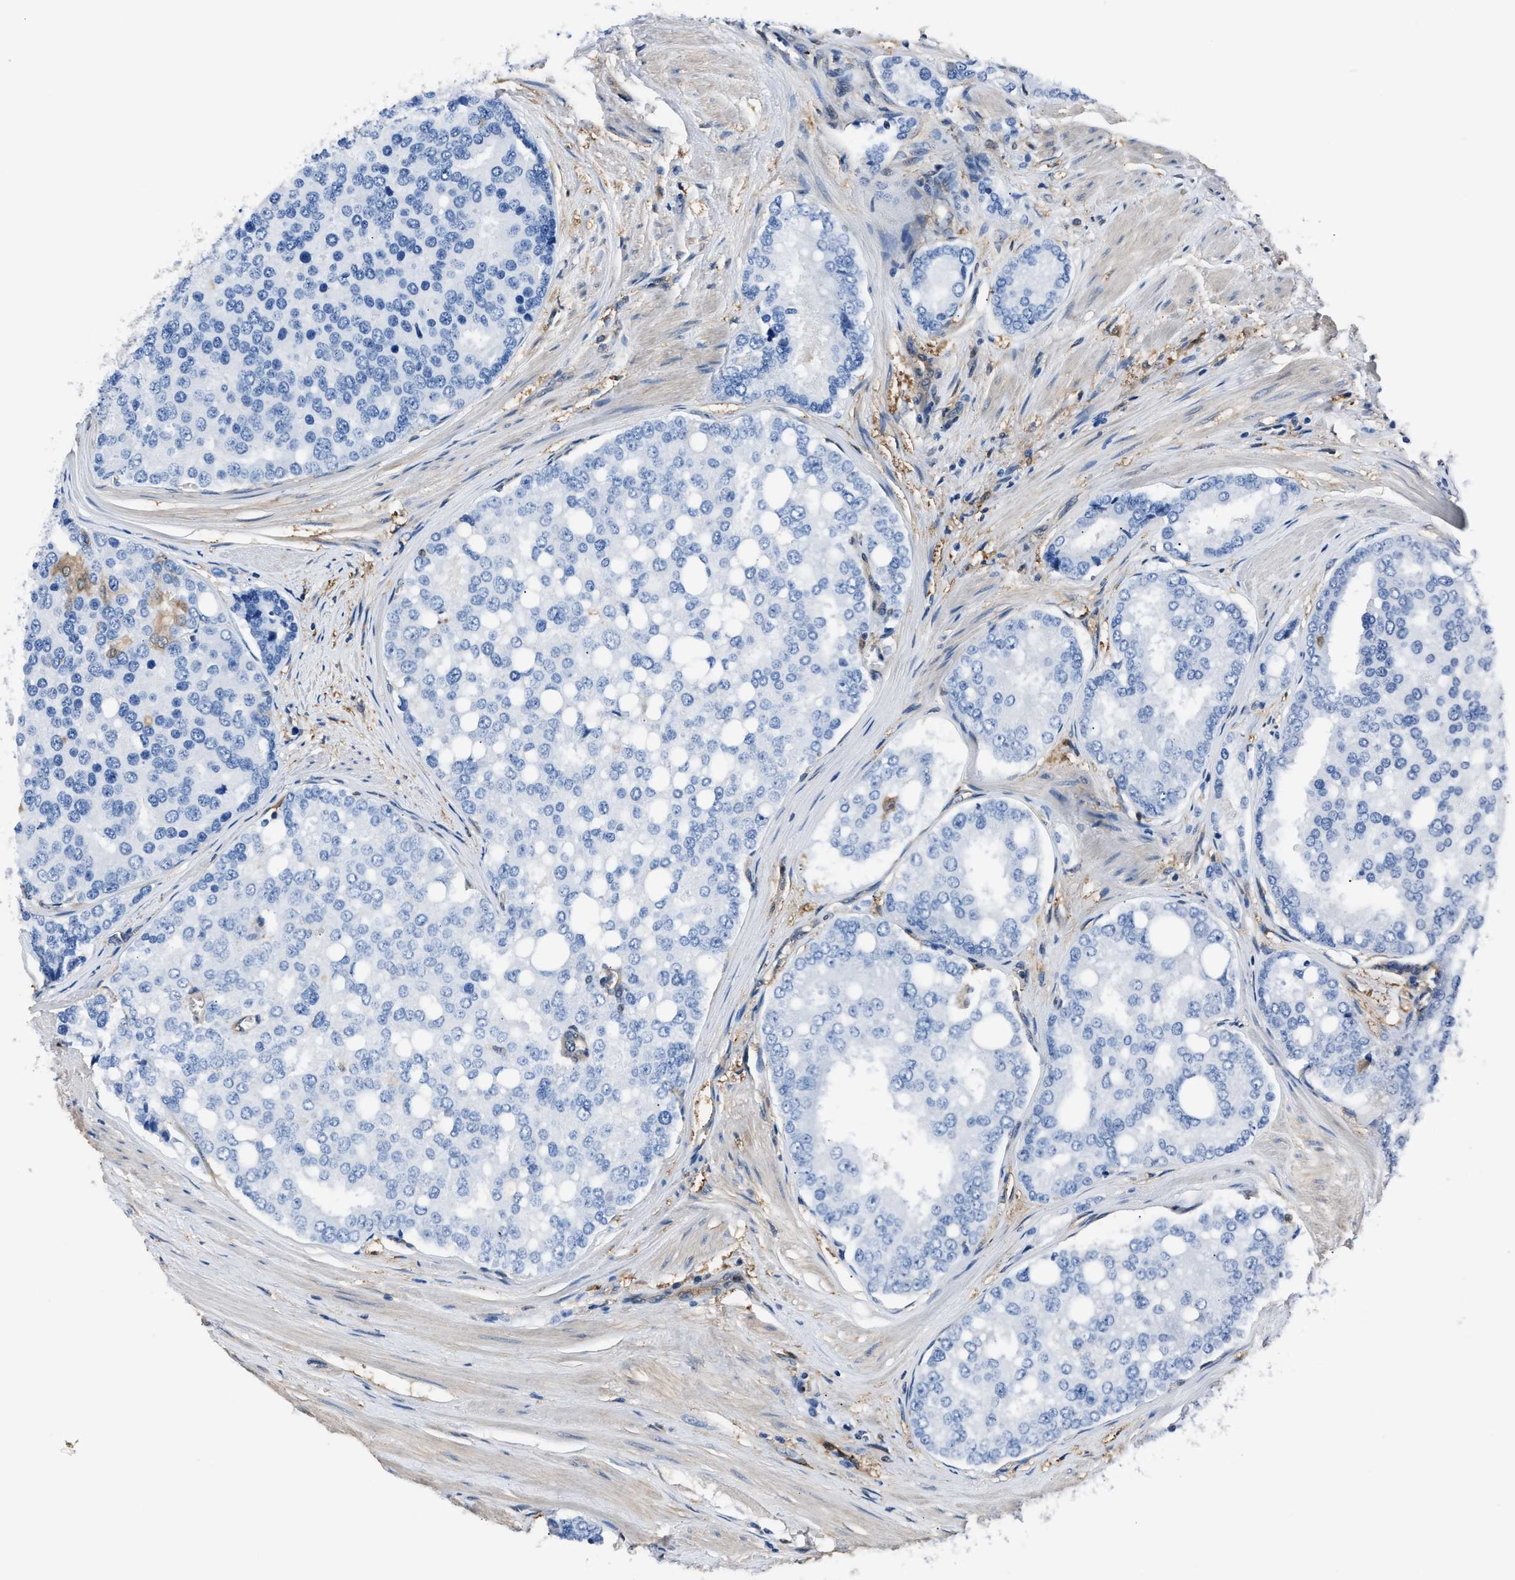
{"staining": {"intensity": "negative", "quantity": "none", "location": "none"}, "tissue": "prostate cancer", "cell_type": "Tumor cells", "image_type": "cancer", "snomed": [{"axis": "morphology", "description": "Adenocarcinoma, High grade"}, {"axis": "topography", "description": "Prostate"}], "caption": "Prostate cancer (high-grade adenocarcinoma) was stained to show a protein in brown. There is no significant staining in tumor cells.", "gene": "GSTP1", "patient": {"sex": "male", "age": 50}}